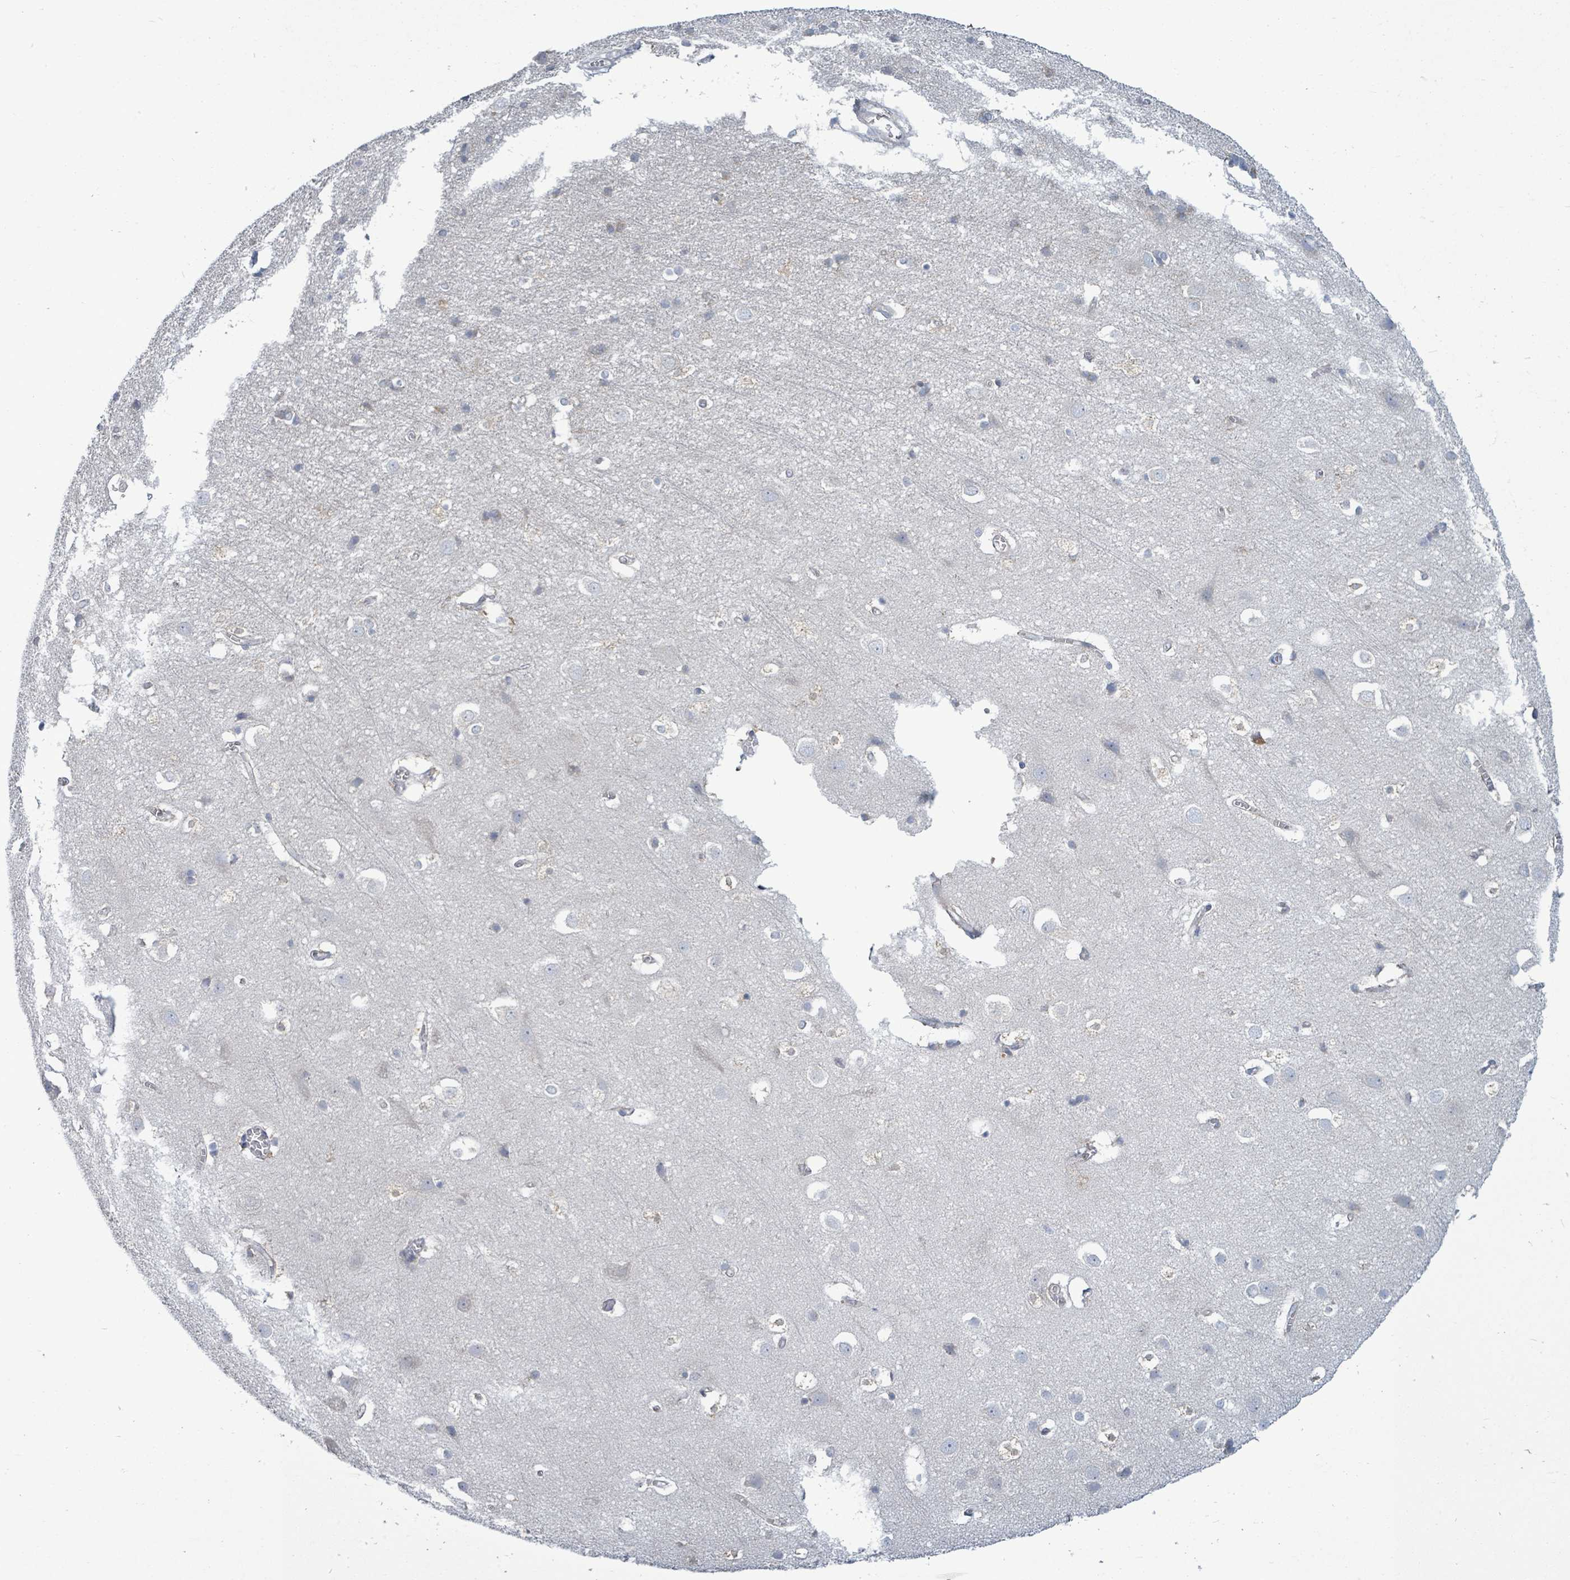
{"staining": {"intensity": "moderate", "quantity": "<25%", "location": "cytoplasmic/membranous"}, "tissue": "cerebral cortex", "cell_type": "Endothelial cells", "image_type": "normal", "snomed": [{"axis": "morphology", "description": "Normal tissue, NOS"}, {"axis": "topography", "description": "Cerebral cortex"}], "caption": "Cerebral cortex stained with DAB IHC exhibits low levels of moderate cytoplasmic/membranous staining in approximately <25% of endothelial cells.", "gene": "SIRPB1", "patient": {"sex": "male", "age": 54}}